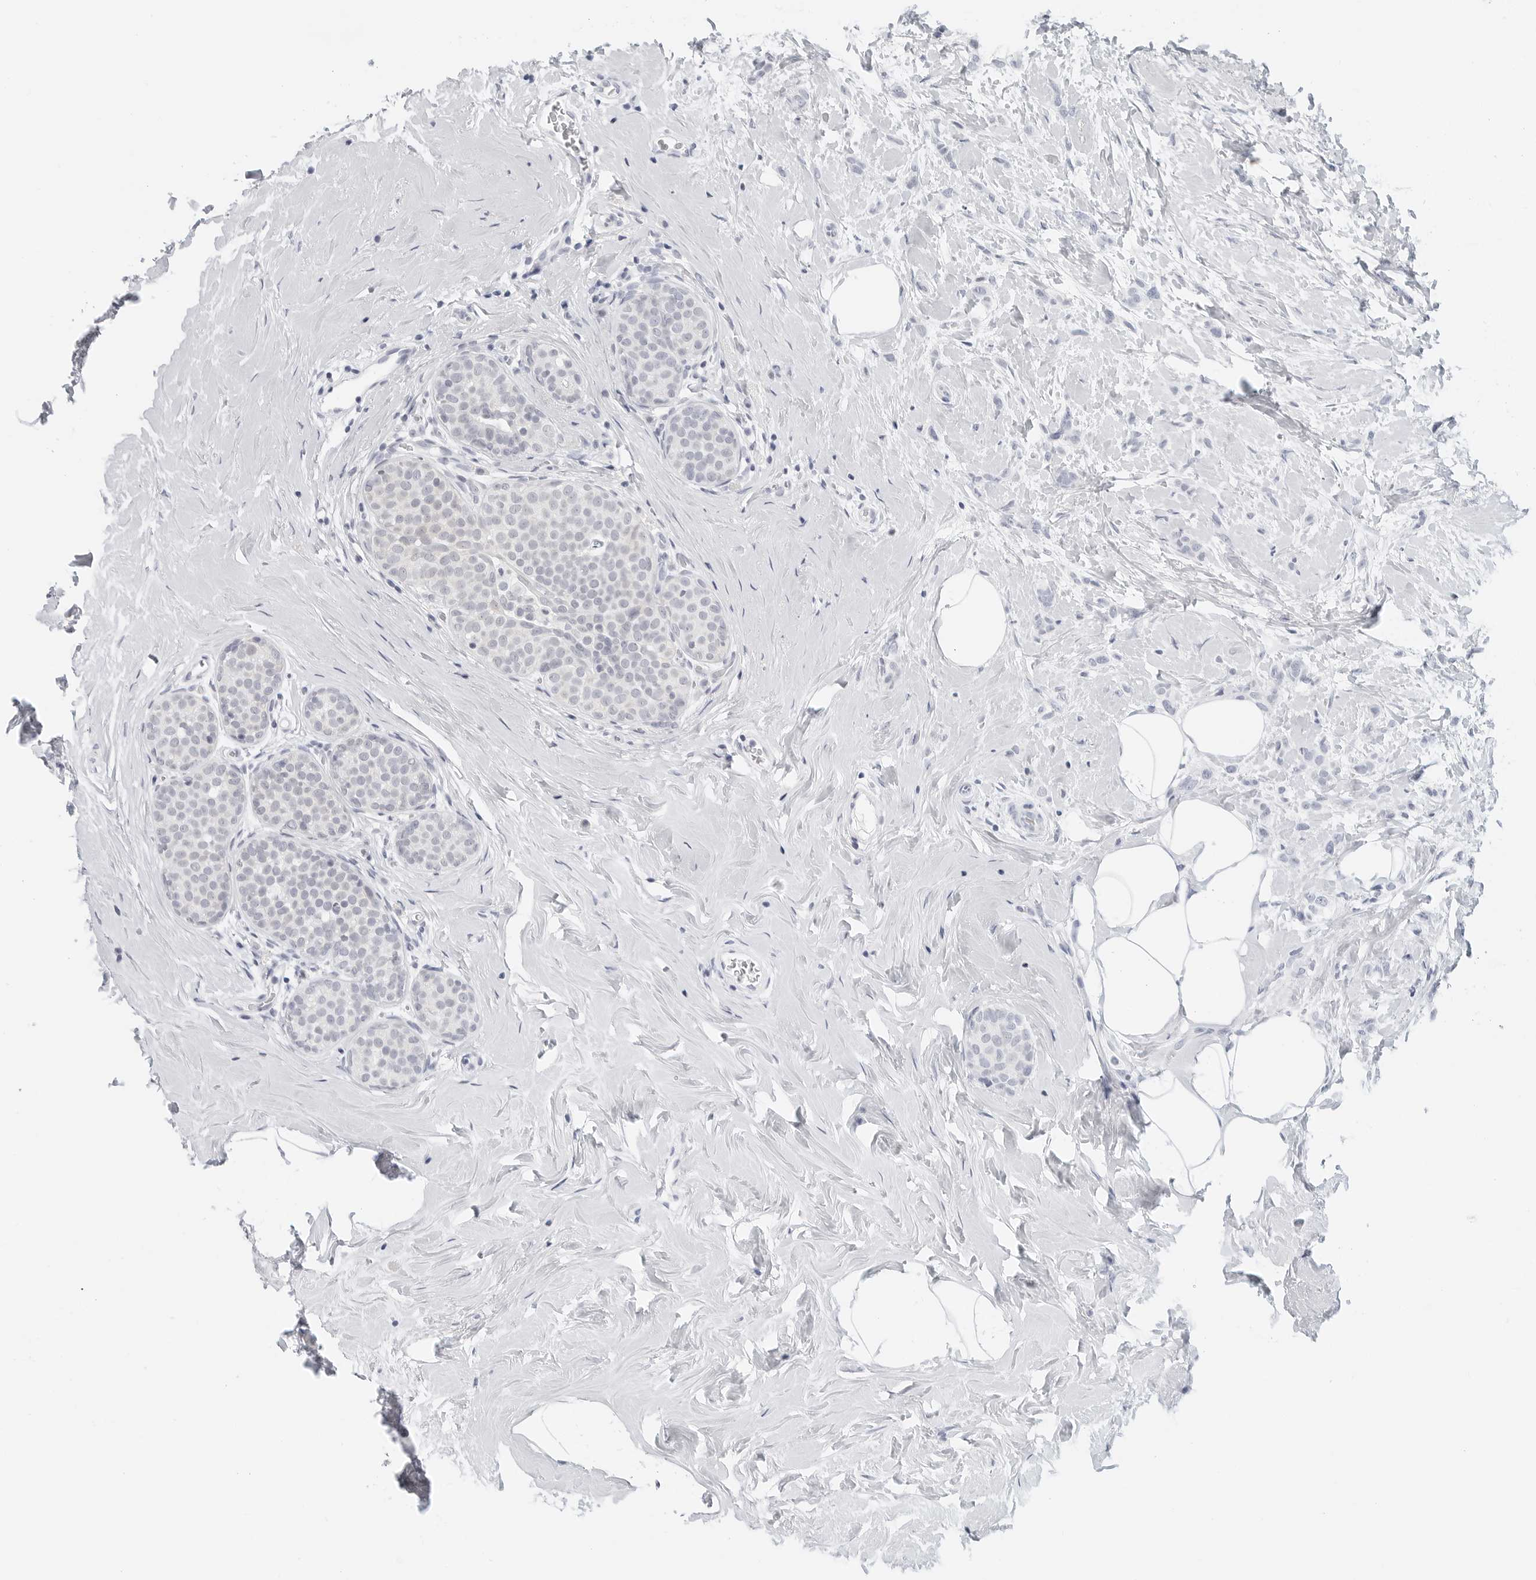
{"staining": {"intensity": "negative", "quantity": "none", "location": "none"}, "tissue": "breast cancer", "cell_type": "Tumor cells", "image_type": "cancer", "snomed": [{"axis": "morphology", "description": "Lobular carcinoma, in situ"}, {"axis": "morphology", "description": "Lobular carcinoma"}, {"axis": "topography", "description": "Breast"}], "caption": "This is an IHC photomicrograph of human breast cancer (lobular carcinoma). There is no positivity in tumor cells.", "gene": "METAP1", "patient": {"sex": "female", "age": 41}}